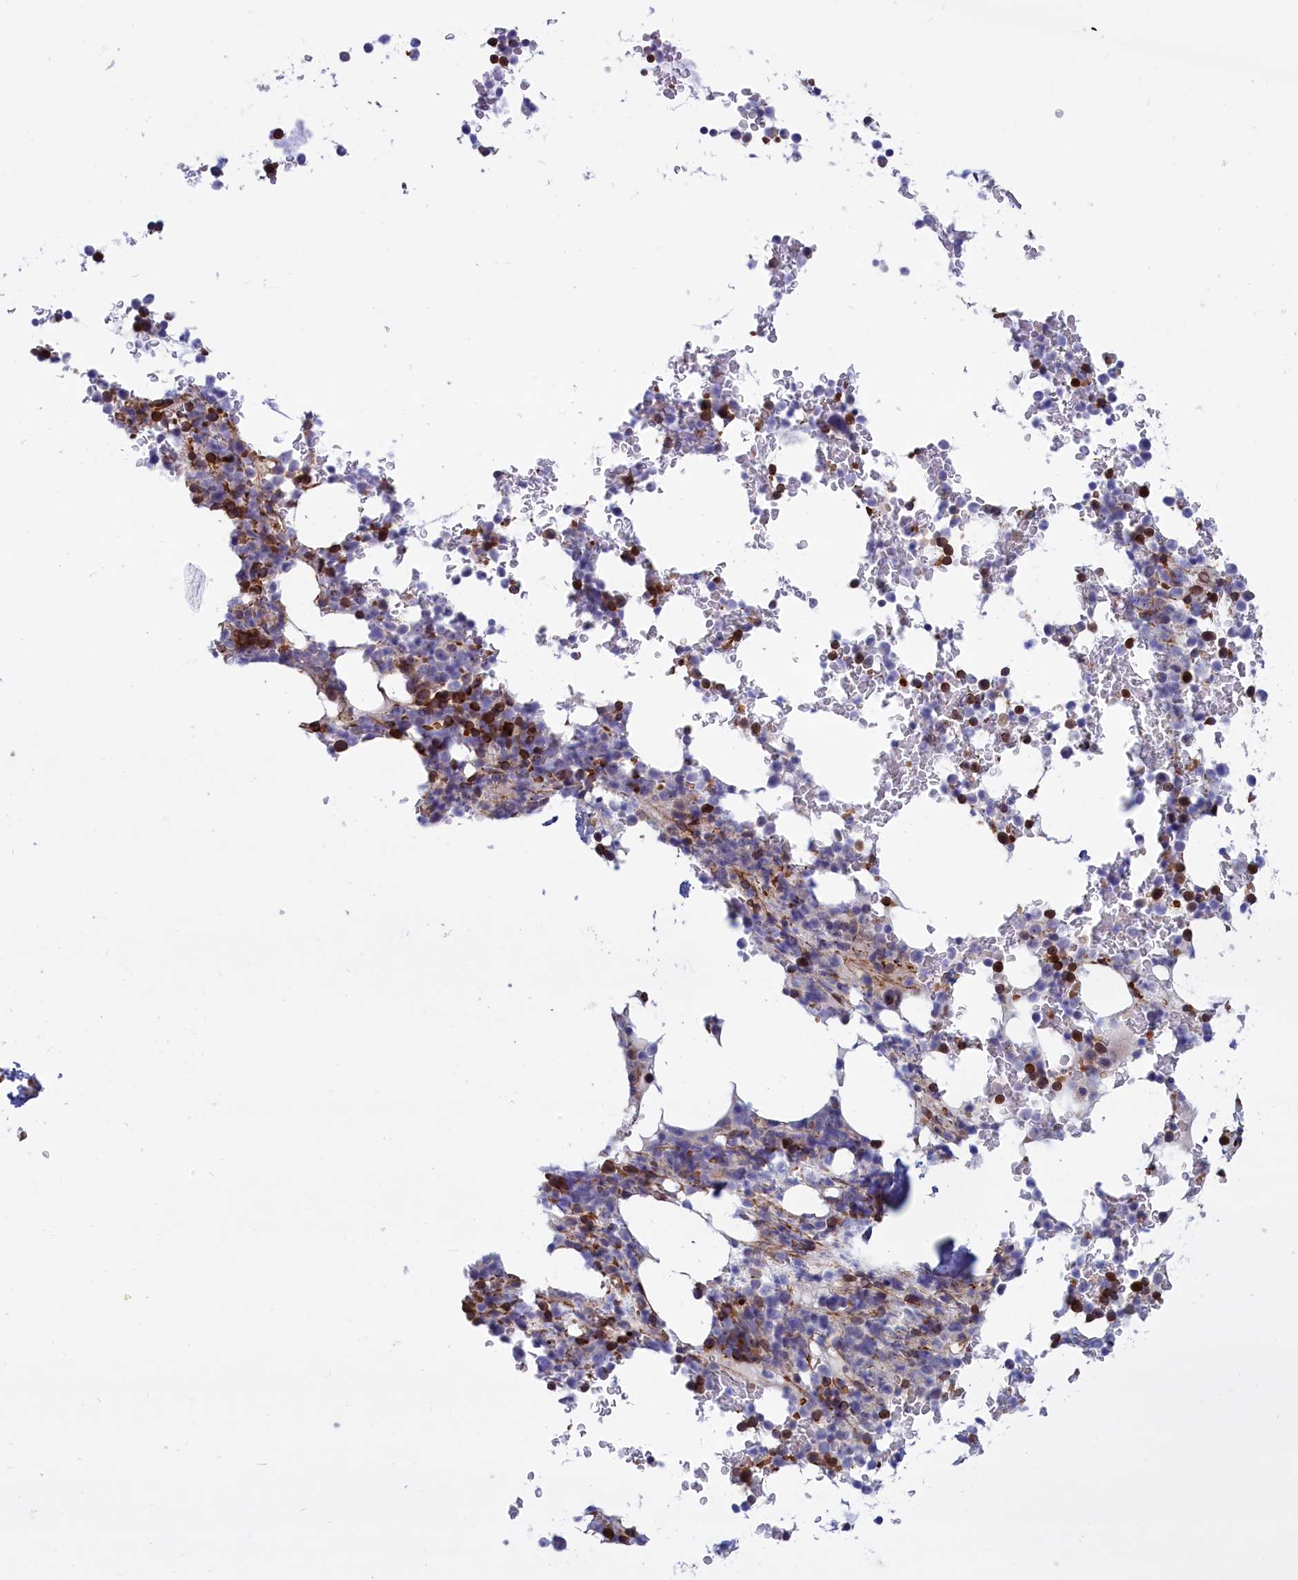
{"staining": {"intensity": "moderate", "quantity": "<25%", "location": "nuclear"}, "tissue": "bone marrow", "cell_type": "Hematopoietic cells", "image_type": "normal", "snomed": [{"axis": "morphology", "description": "Normal tissue, NOS"}, {"axis": "topography", "description": "Bone marrow"}], "caption": "Immunohistochemistry (IHC) histopathology image of benign bone marrow stained for a protein (brown), which shows low levels of moderate nuclear staining in about <25% of hematopoietic cells.", "gene": "ABCC12", "patient": {"sex": "male", "age": 58}}